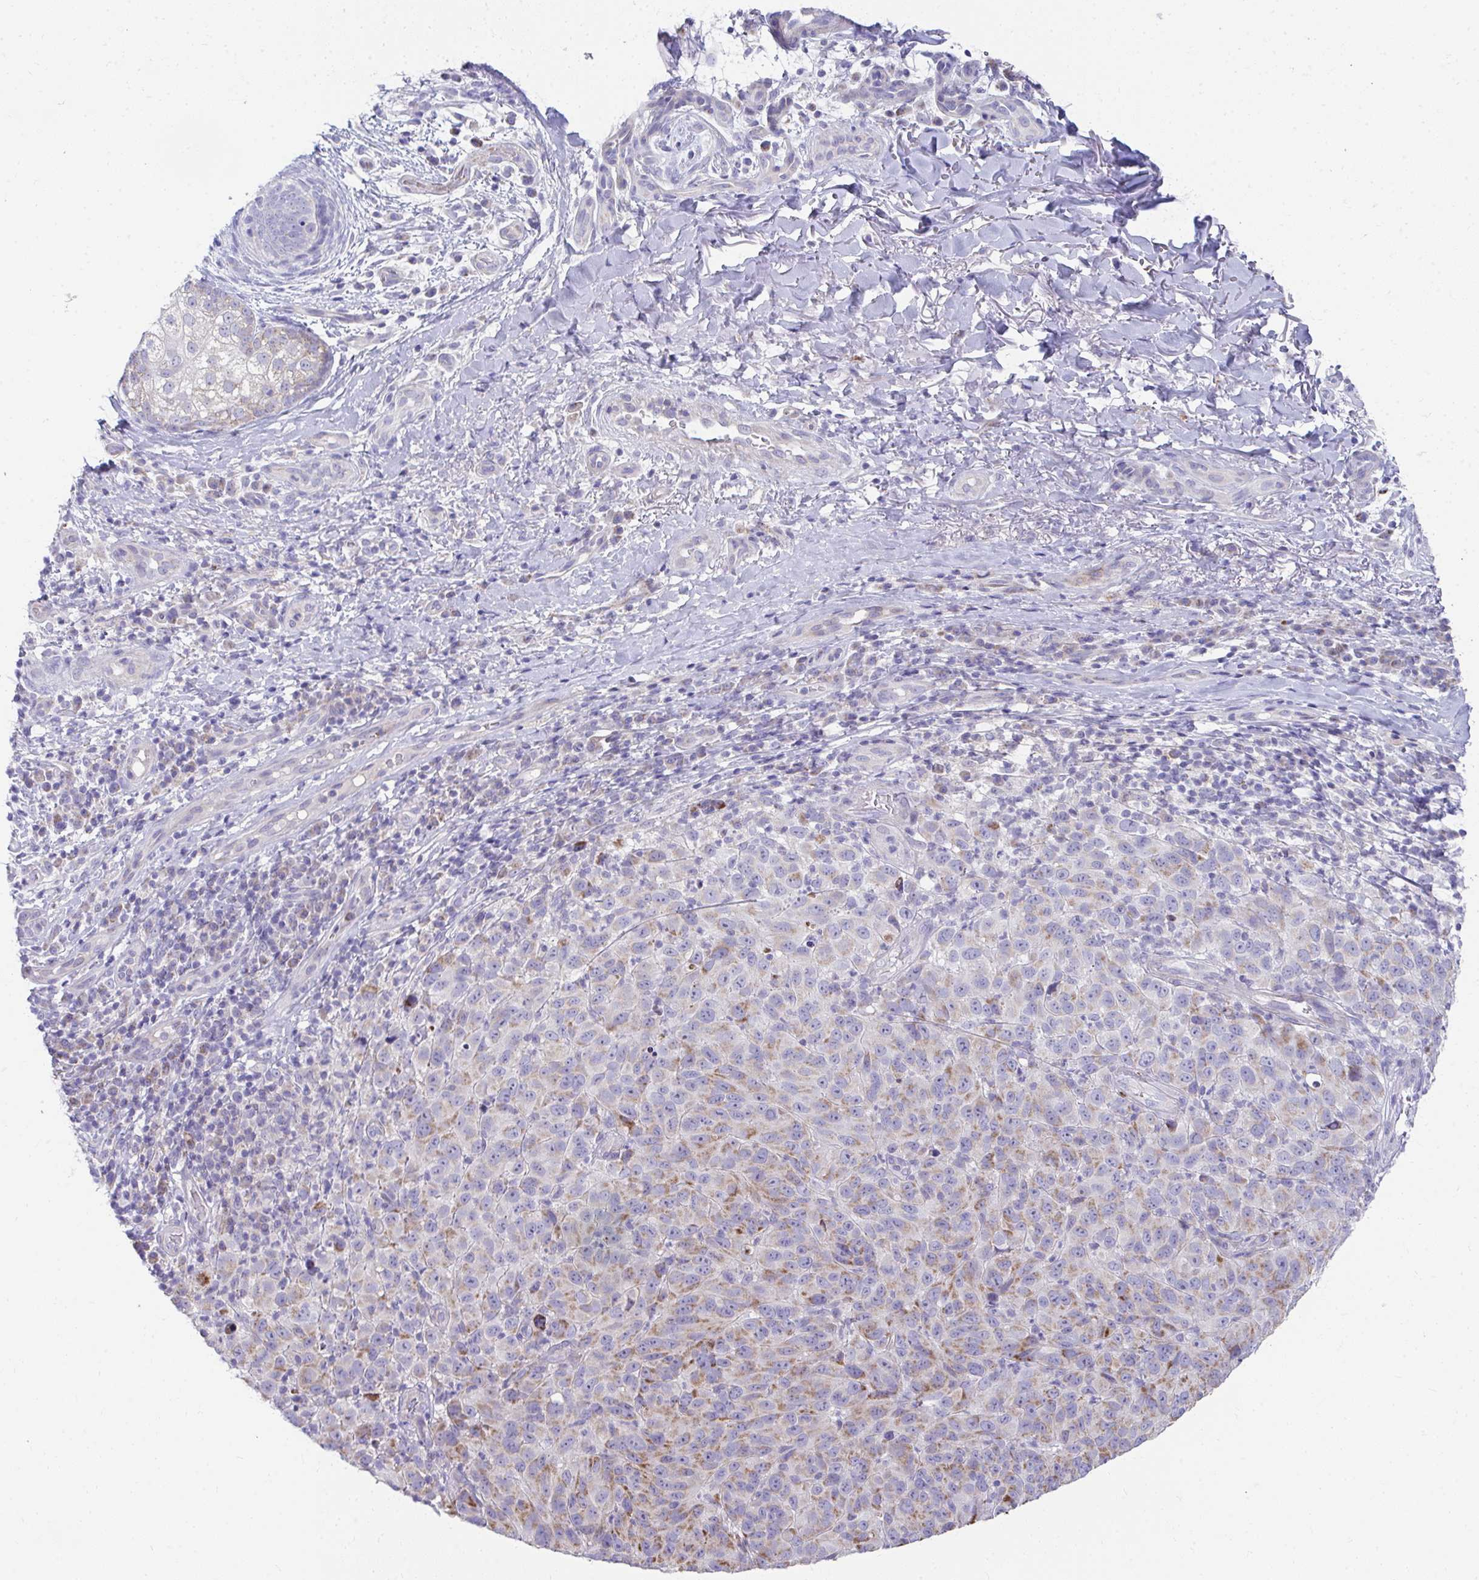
{"staining": {"intensity": "moderate", "quantity": "25%-75%", "location": "cytoplasmic/membranous"}, "tissue": "melanoma", "cell_type": "Tumor cells", "image_type": "cancer", "snomed": [{"axis": "morphology", "description": "Malignant melanoma, NOS"}, {"axis": "topography", "description": "Skin"}], "caption": "DAB (3,3'-diaminobenzidine) immunohistochemical staining of melanoma exhibits moderate cytoplasmic/membranous protein staining in approximately 25%-75% of tumor cells.", "gene": "PRRG3", "patient": {"sex": "male", "age": 85}}